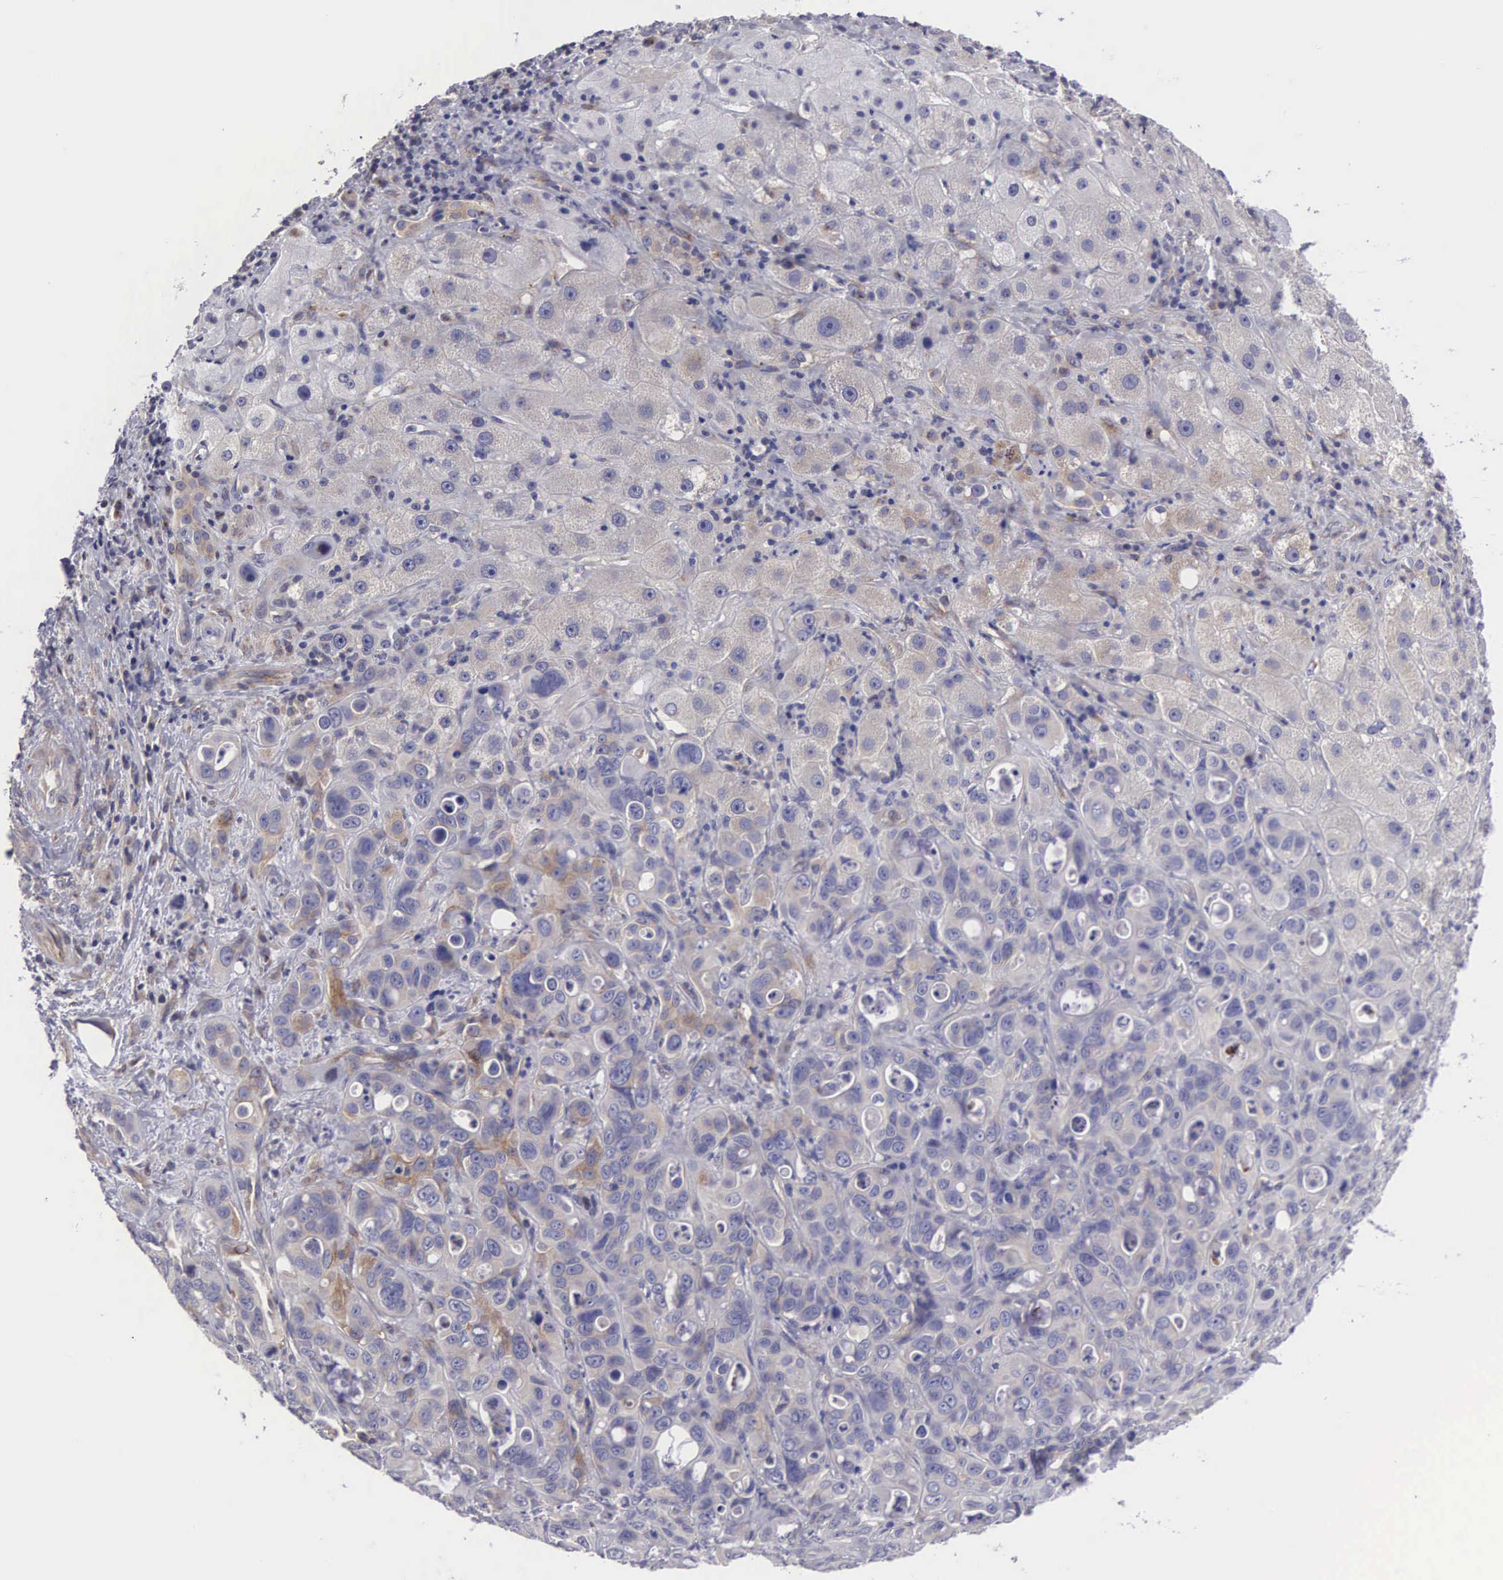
{"staining": {"intensity": "negative", "quantity": "none", "location": "none"}, "tissue": "liver cancer", "cell_type": "Tumor cells", "image_type": "cancer", "snomed": [{"axis": "morphology", "description": "Cholangiocarcinoma"}, {"axis": "topography", "description": "Liver"}], "caption": "The immunohistochemistry image has no significant staining in tumor cells of liver cancer tissue.", "gene": "SLITRK4", "patient": {"sex": "female", "age": 79}}